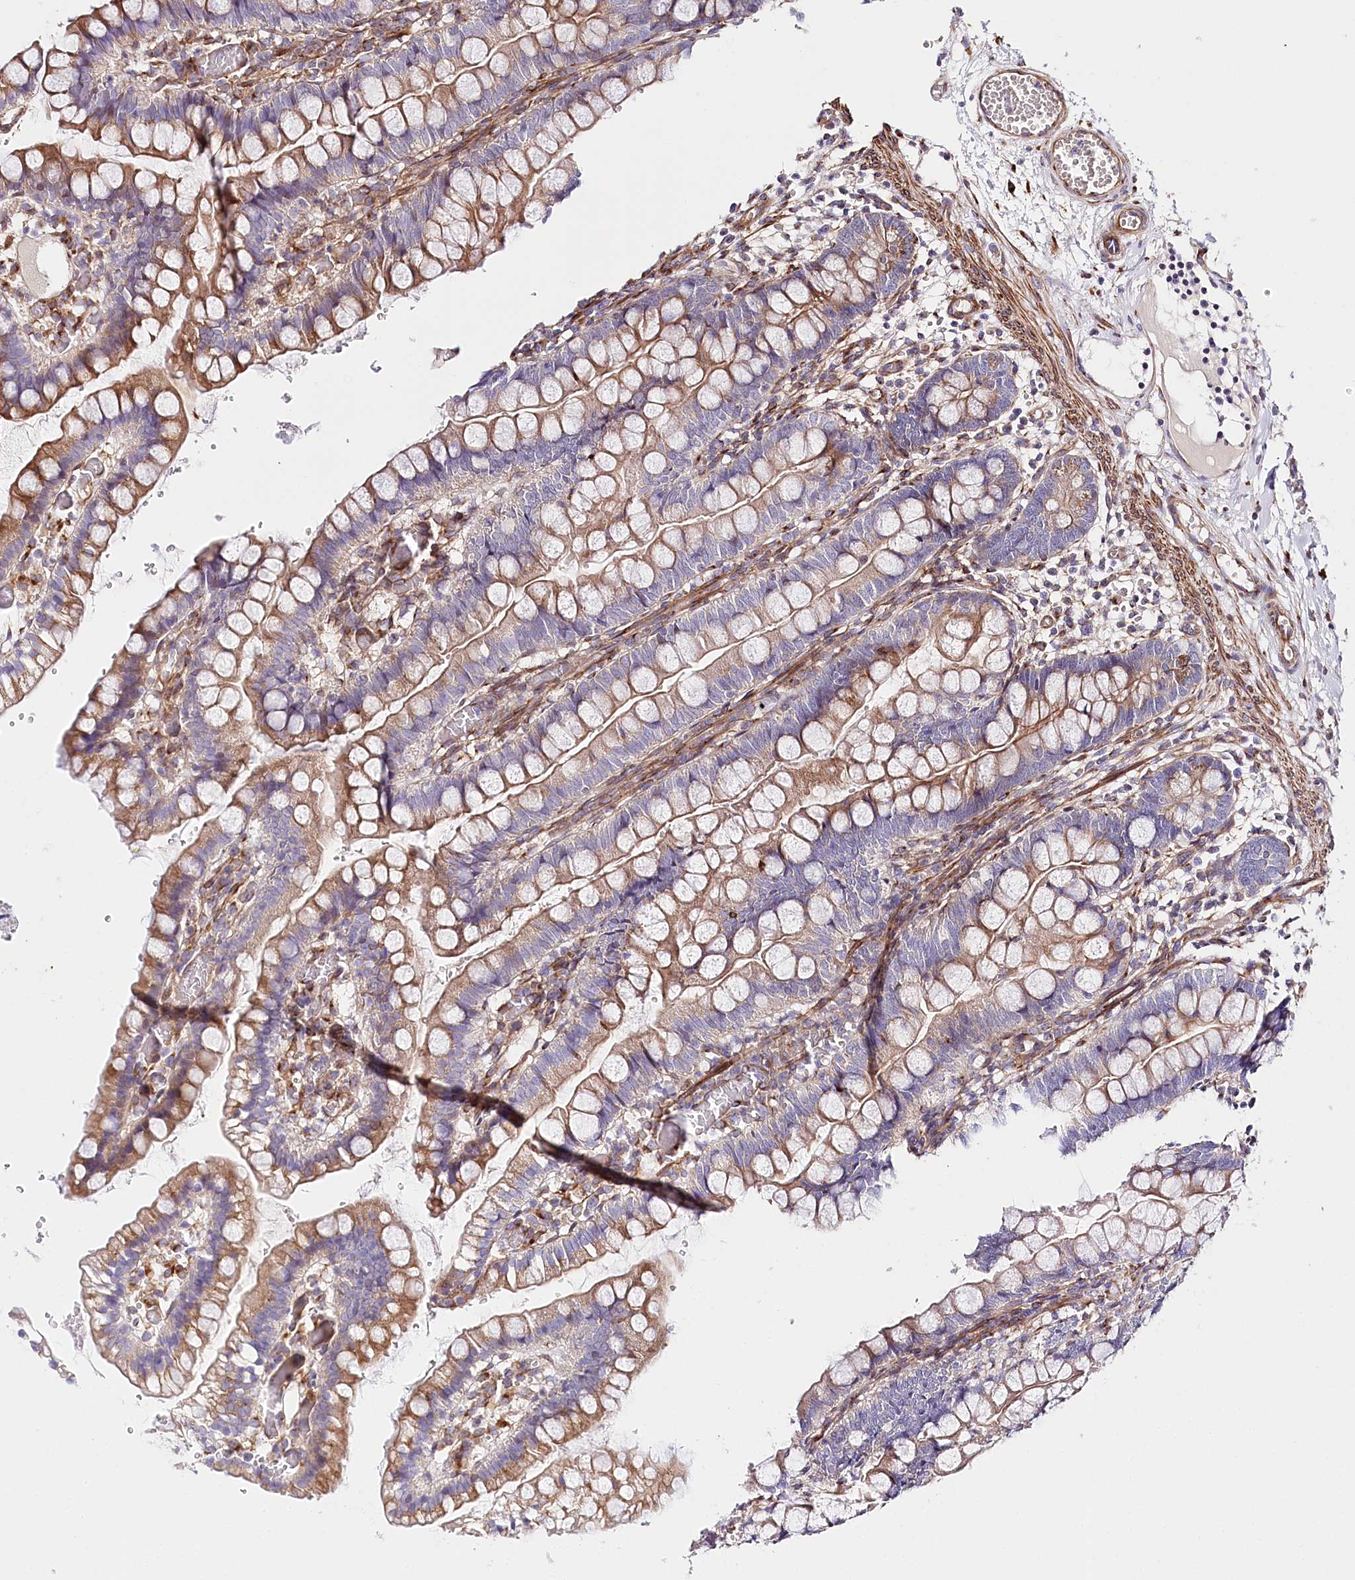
{"staining": {"intensity": "moderate", "quantity": ">75%", "location": "cytoplasmic/membranous"}, "tissue": "small intestine", "cell_type": "Glandular cells", "image_type": "normal", "snomed": [{"axis": "morphology", "description": "Normal tissue, NOS"}, {"axis": "morphology", "description": "Developmental malformation"}, {"axis": "topography", "description": "Small intestine"}], "caption": "Immunohistochemical staining of normal human small intestine exhibits moderate cytoplasmic/membranous protein staining in about >75% of glandular cells. Using DAB (brown) and hematoxylin (blue) stains, captured at high magnification using brightfield microscopy.", "gene": "ABRAXAS2", "patient": {"sex": "male"}}